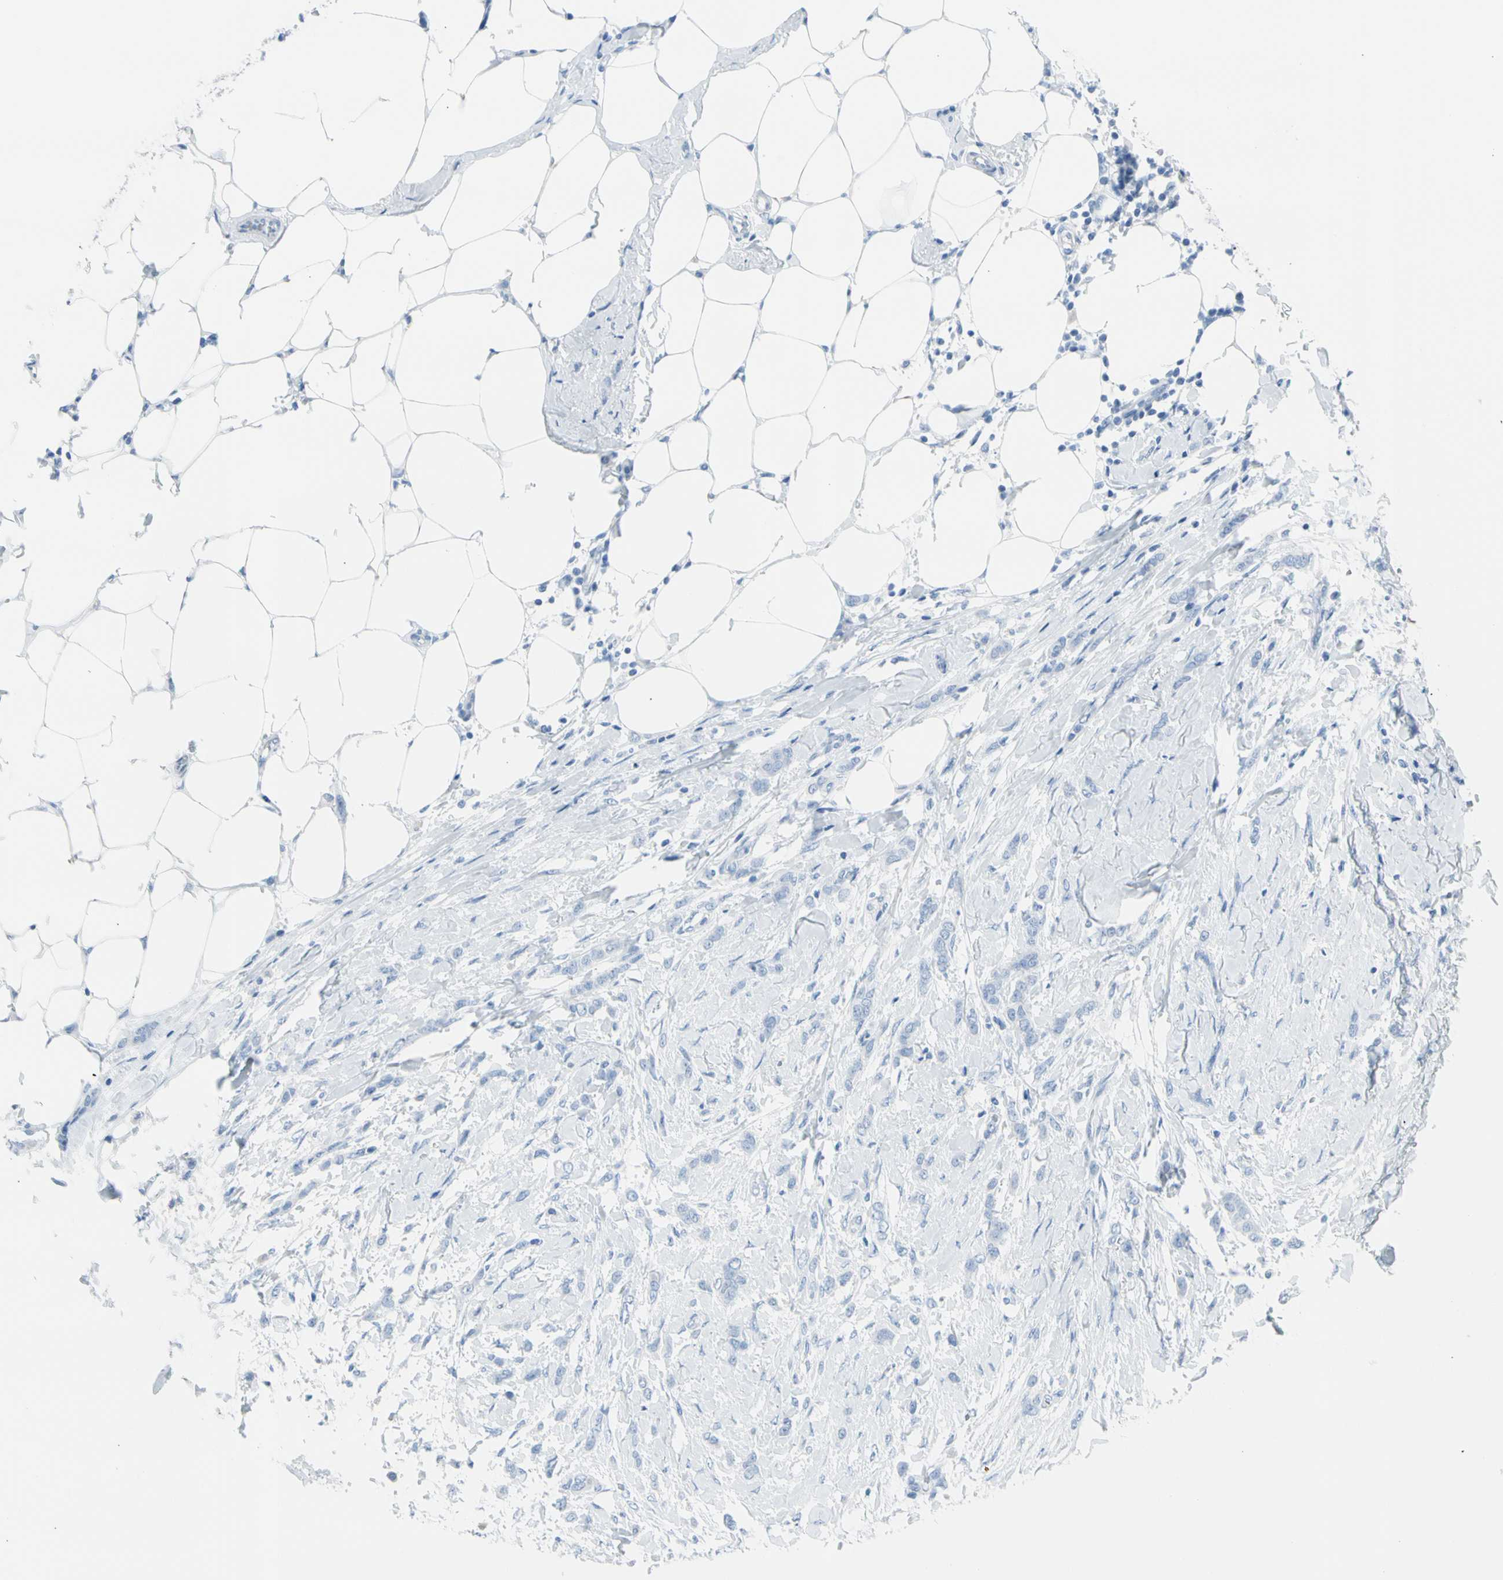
{"staining": {"intensity": "negative", "quantity": "none", "location": "none"}, "tissue": "breast cancer", "cell_type": "Tumor cells", "image_type": "cancer", "snomed": [{"axis": "morphology", "description": "Lobular carcinoma, in situ"}, {"axis": "morphology", "description": "Lobular carcinoma"}, {"axis": "topography", "description": "Breast"}], "caption": "Immunohistochemistry (IHC) of breast cancer shows no staining in tumor cells.", "gene": "TPO", "patient": {"sex": "female", "age": 41}}